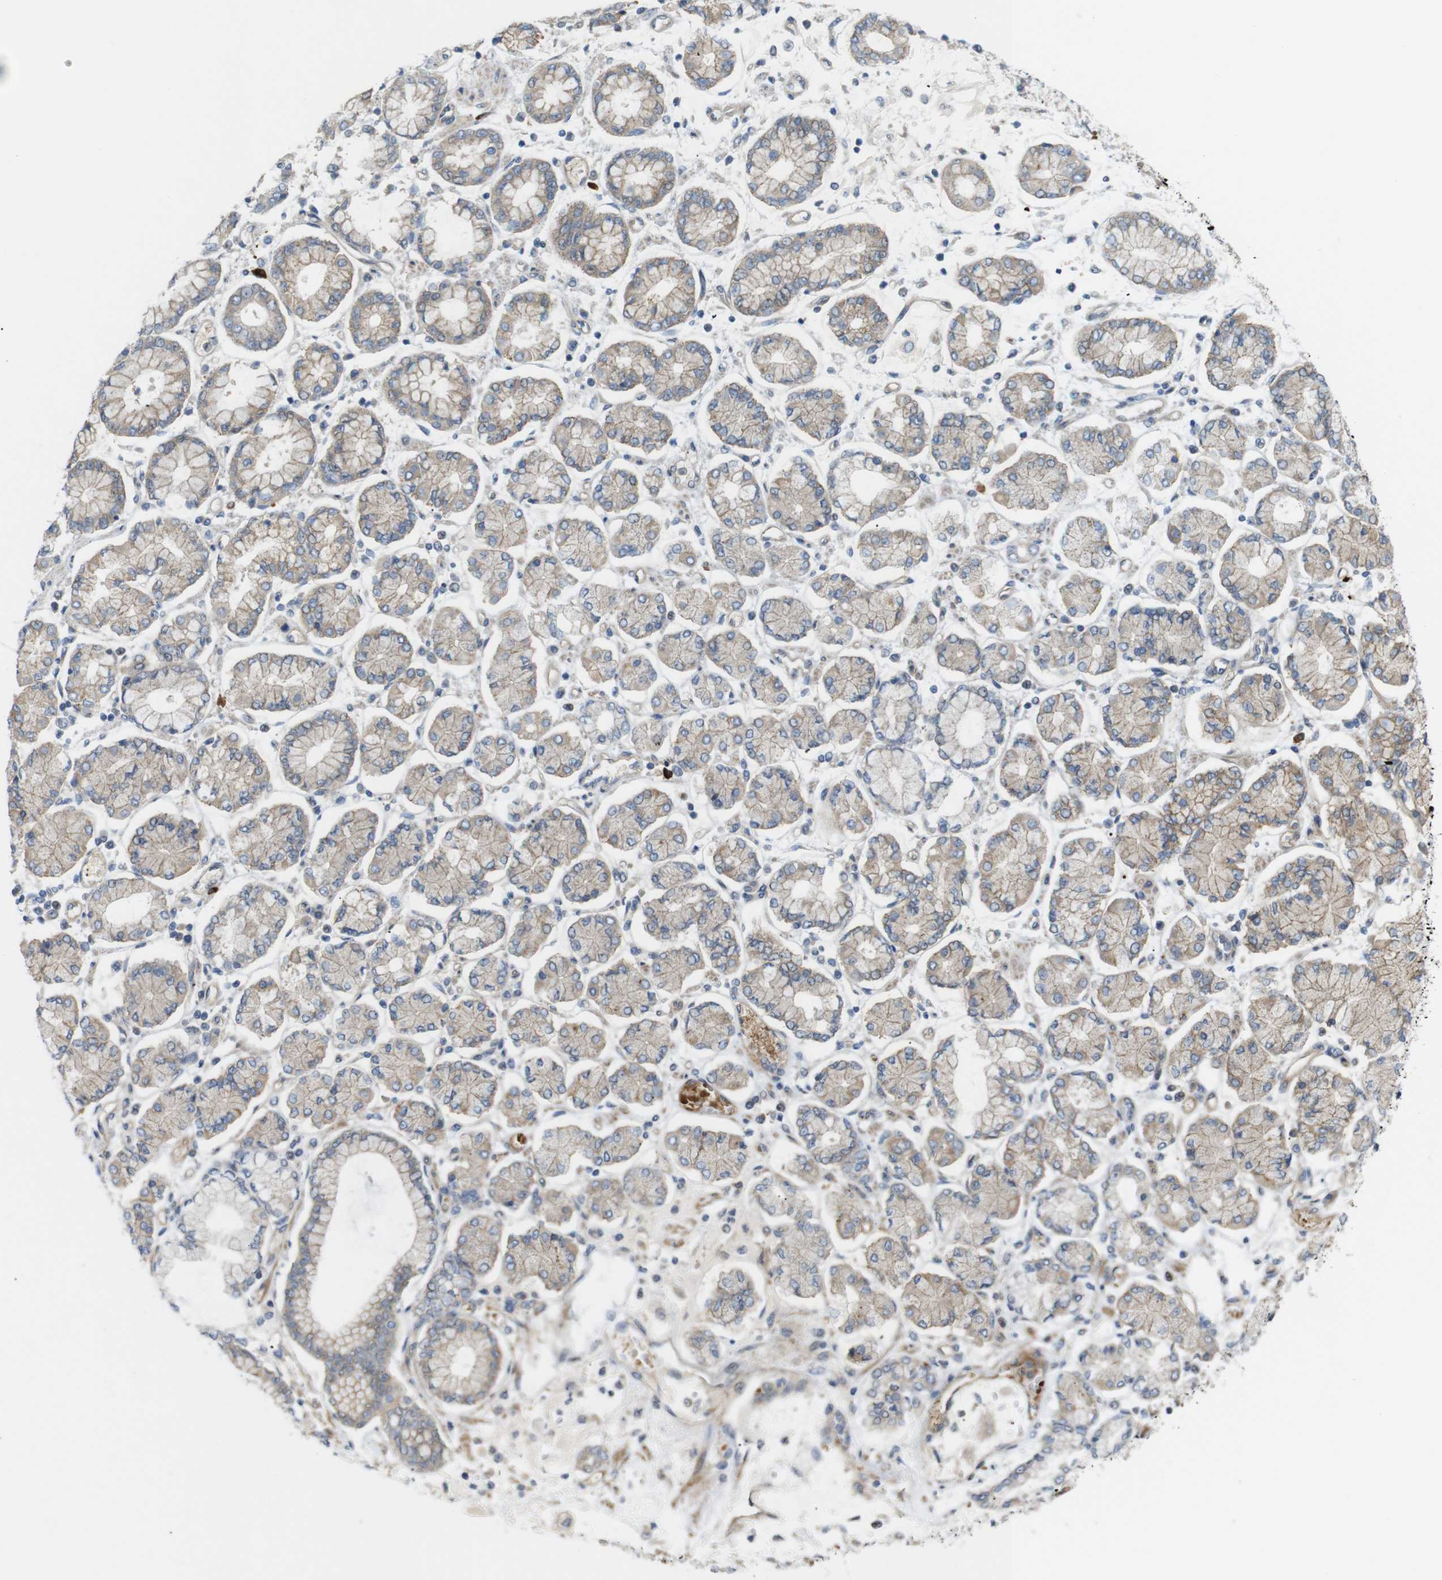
{"staining": {"intensity": "weak", "quantity": ">75%", "location": "cytoplasmic/membranous"}, "tissue": "stomach cancer", "cell_type": "Tumor cells", "image_type": "cancer", "snomed": [{"axis": "morphology", "description": "Adenocarcinoma, NOS"}, {"axis": "topography", "description": "Stomach"}], "caption": "Immunohistochemistry image of neoplastic tissue: stomach cancer stained using IHC demonstrates low levels of weak protein expression localized specifically in the cytoplasmic/membranous of tumor cells, appearing as a cytoplasmic/membranous brown color.", "gene": "RPTOR", "patient": {"sex": "male", "age": 76}}